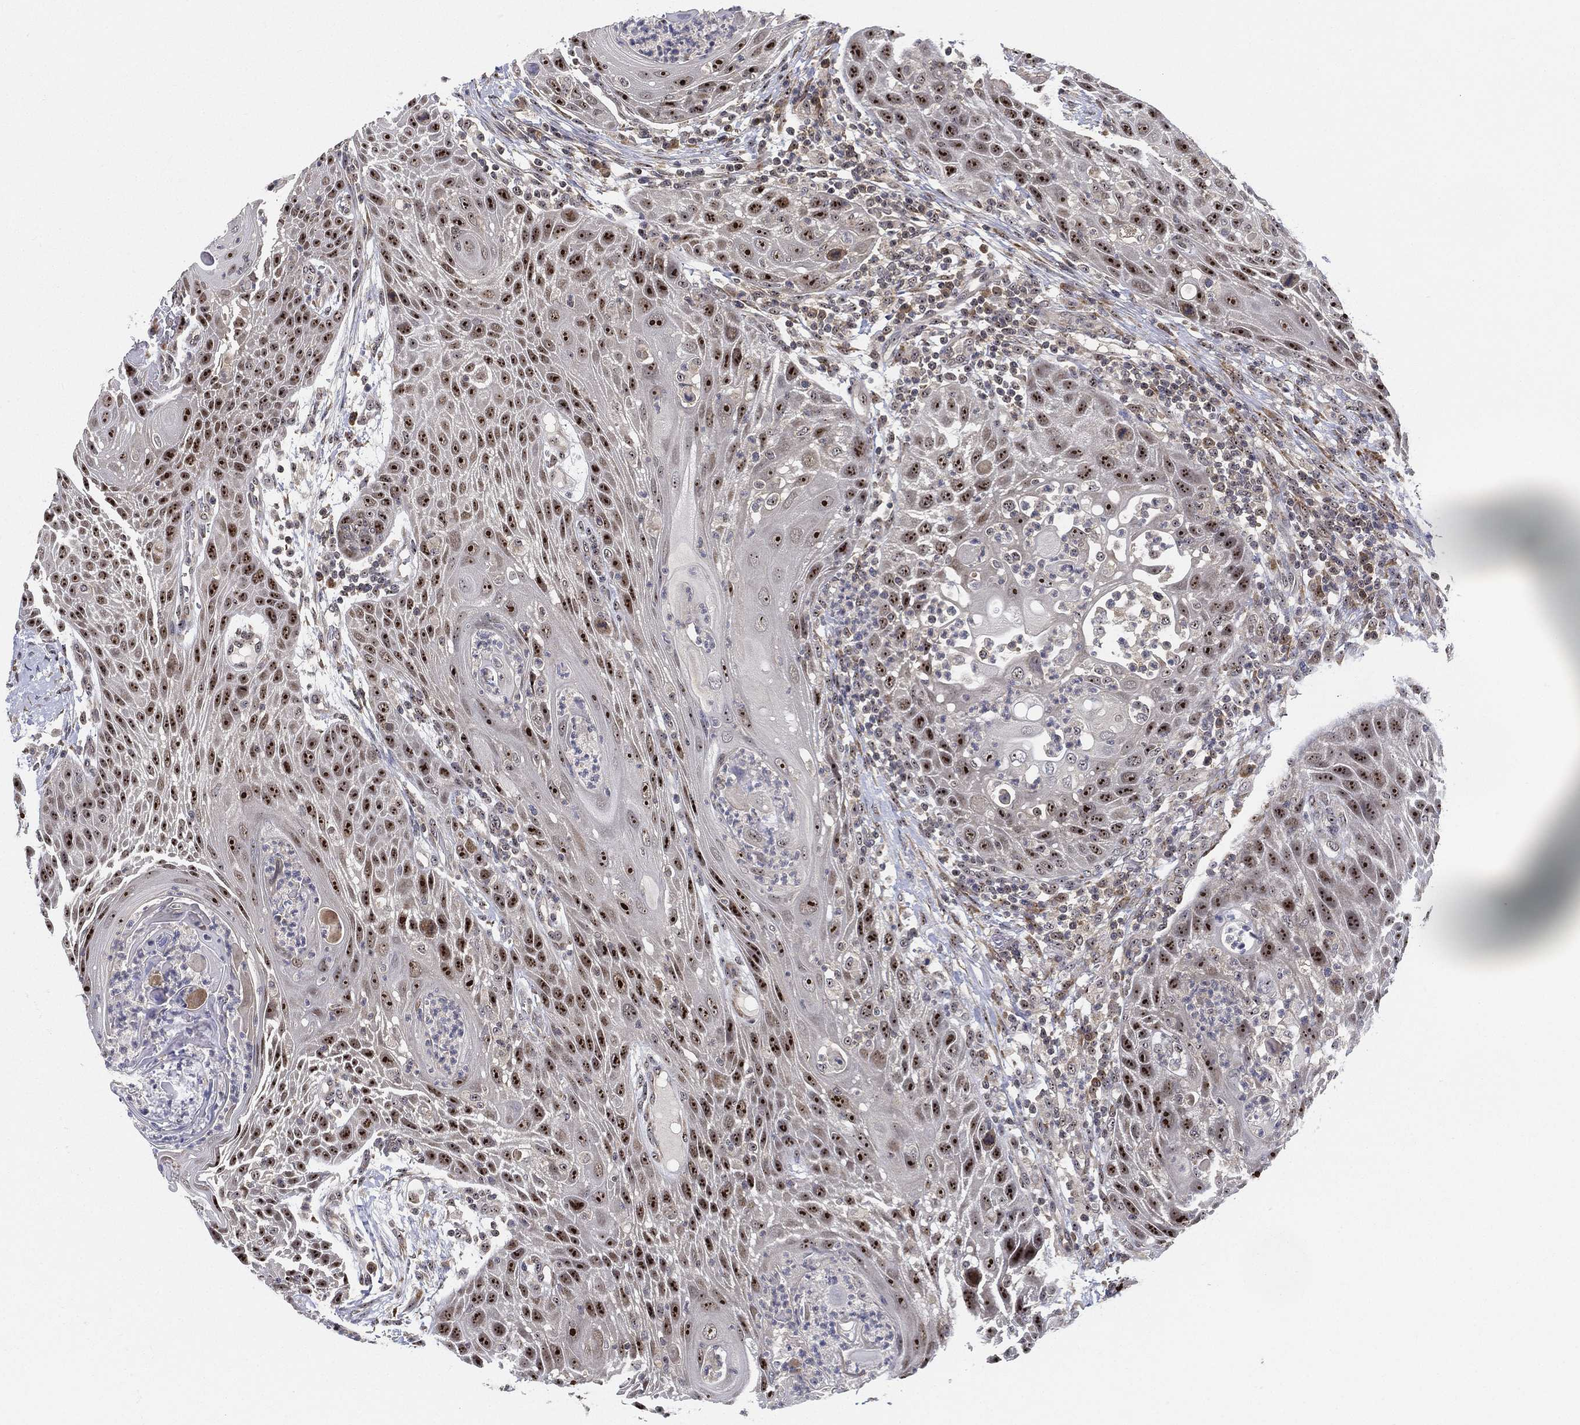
{"staining": {"intensity": "strong", "quantity": ">75%", "location": "nuclear"}, "tissue": "head and neck cancer", "cell_type": "Tumor cells", "image_type": "cancer", "snomed": [{"axis": "morphology", "description": "Squamous cell carcinoma, NOS"}, {"axis": "topography", "description": "Head-Neck"}], "caption": "The photomicrograph shows immunohistochemical staining of head and neck cancer. There is strong nuclear expression is appreciated in about >75% of tumor cells.", "gene": "PPP1R16B", "patient": {"sex": "male", "age": 69}}